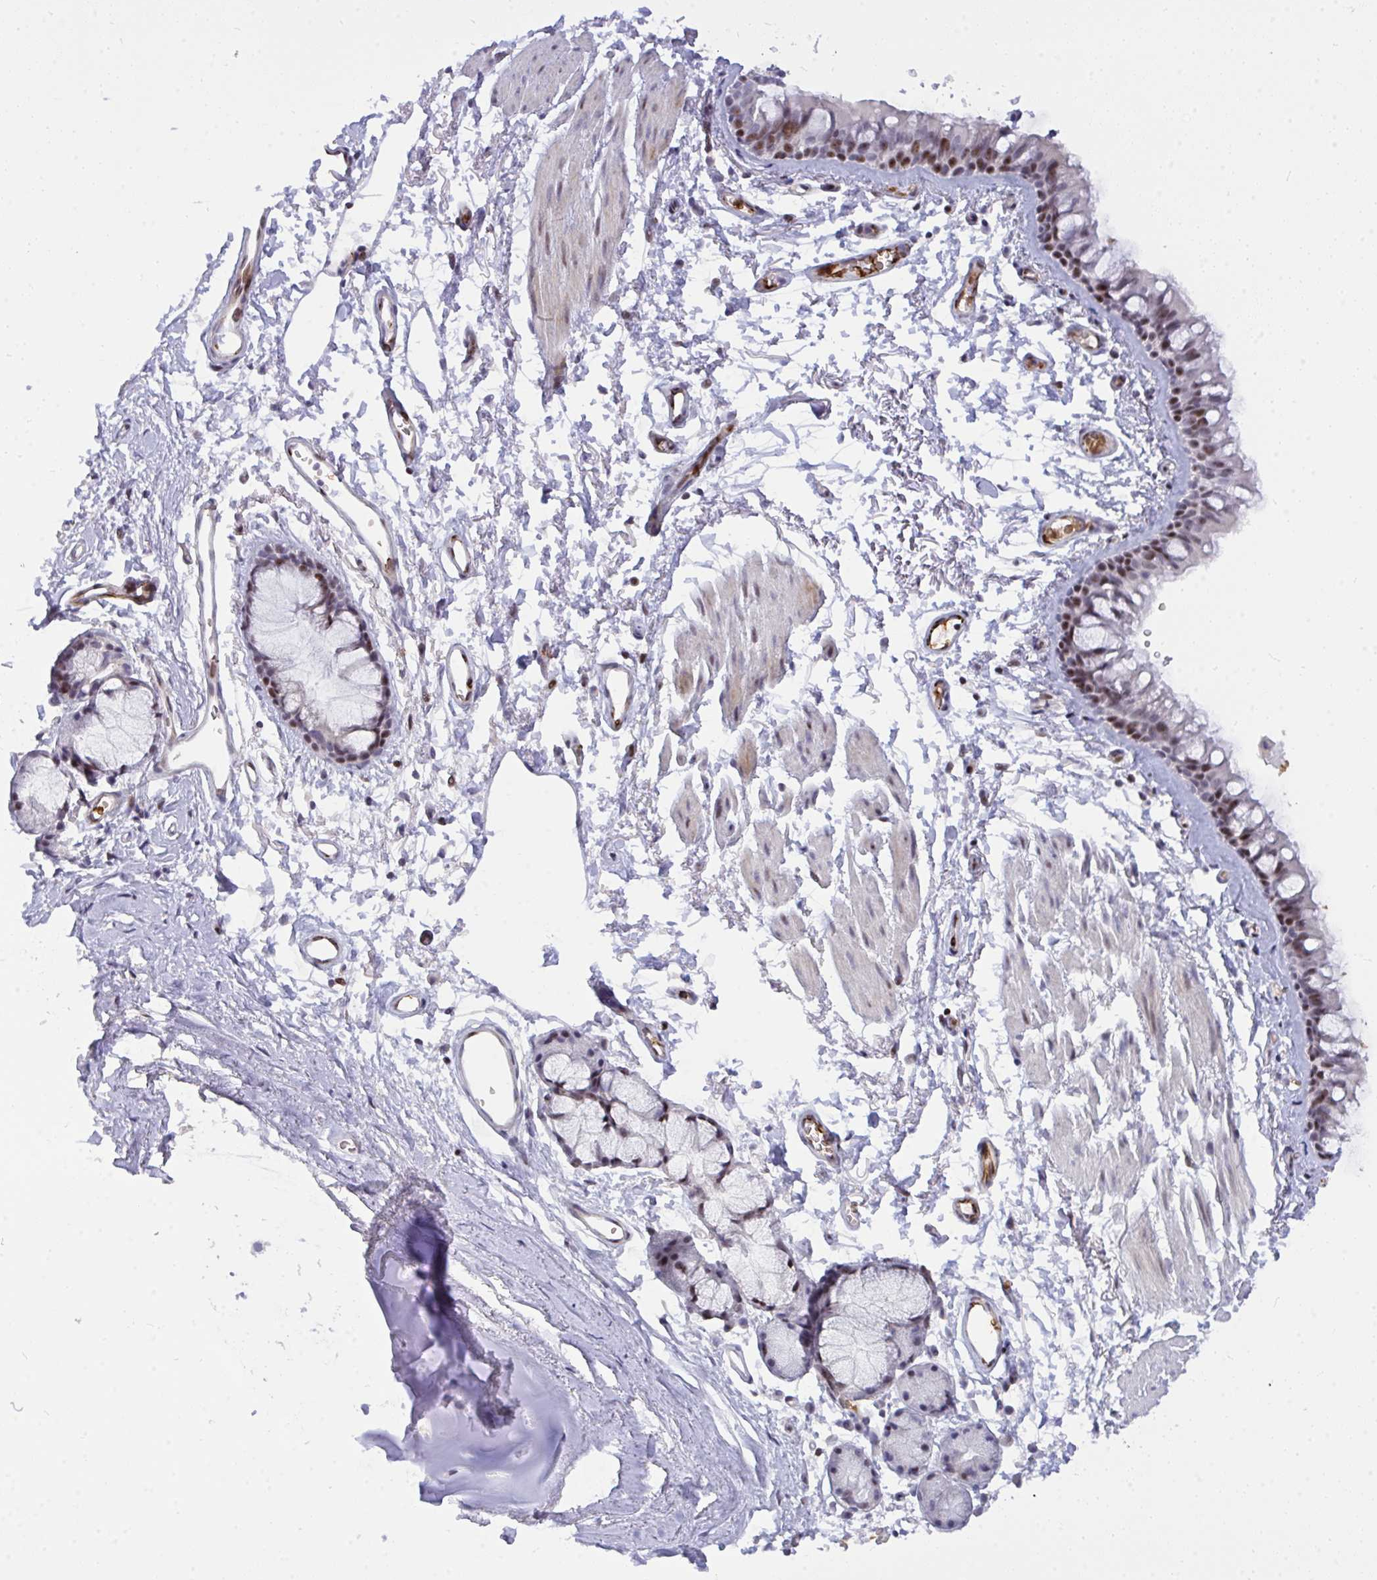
{"staining": {"intensity": "moderate", "quantity": "<25%", "location": "nuclear"}, "tissue": "bronchus", "cell_type": "Respiratory epithelial cells", "image_type": "normal", "snomed": [{"axis": "morphology", "description": "Normal tissue, NOS"}, {"axis": "topography", "description": "Cartilage tissue"}, {"axis": "topography", "description": "Bronchus"}], "caption": "Bronchus stained with immunohistochemistry demonstrates moderate nuclear positivity in about <25% of respiratory epithelial cells.", "gene": "PLPPR3", "patient": {"sex": "female", "age": 79}}